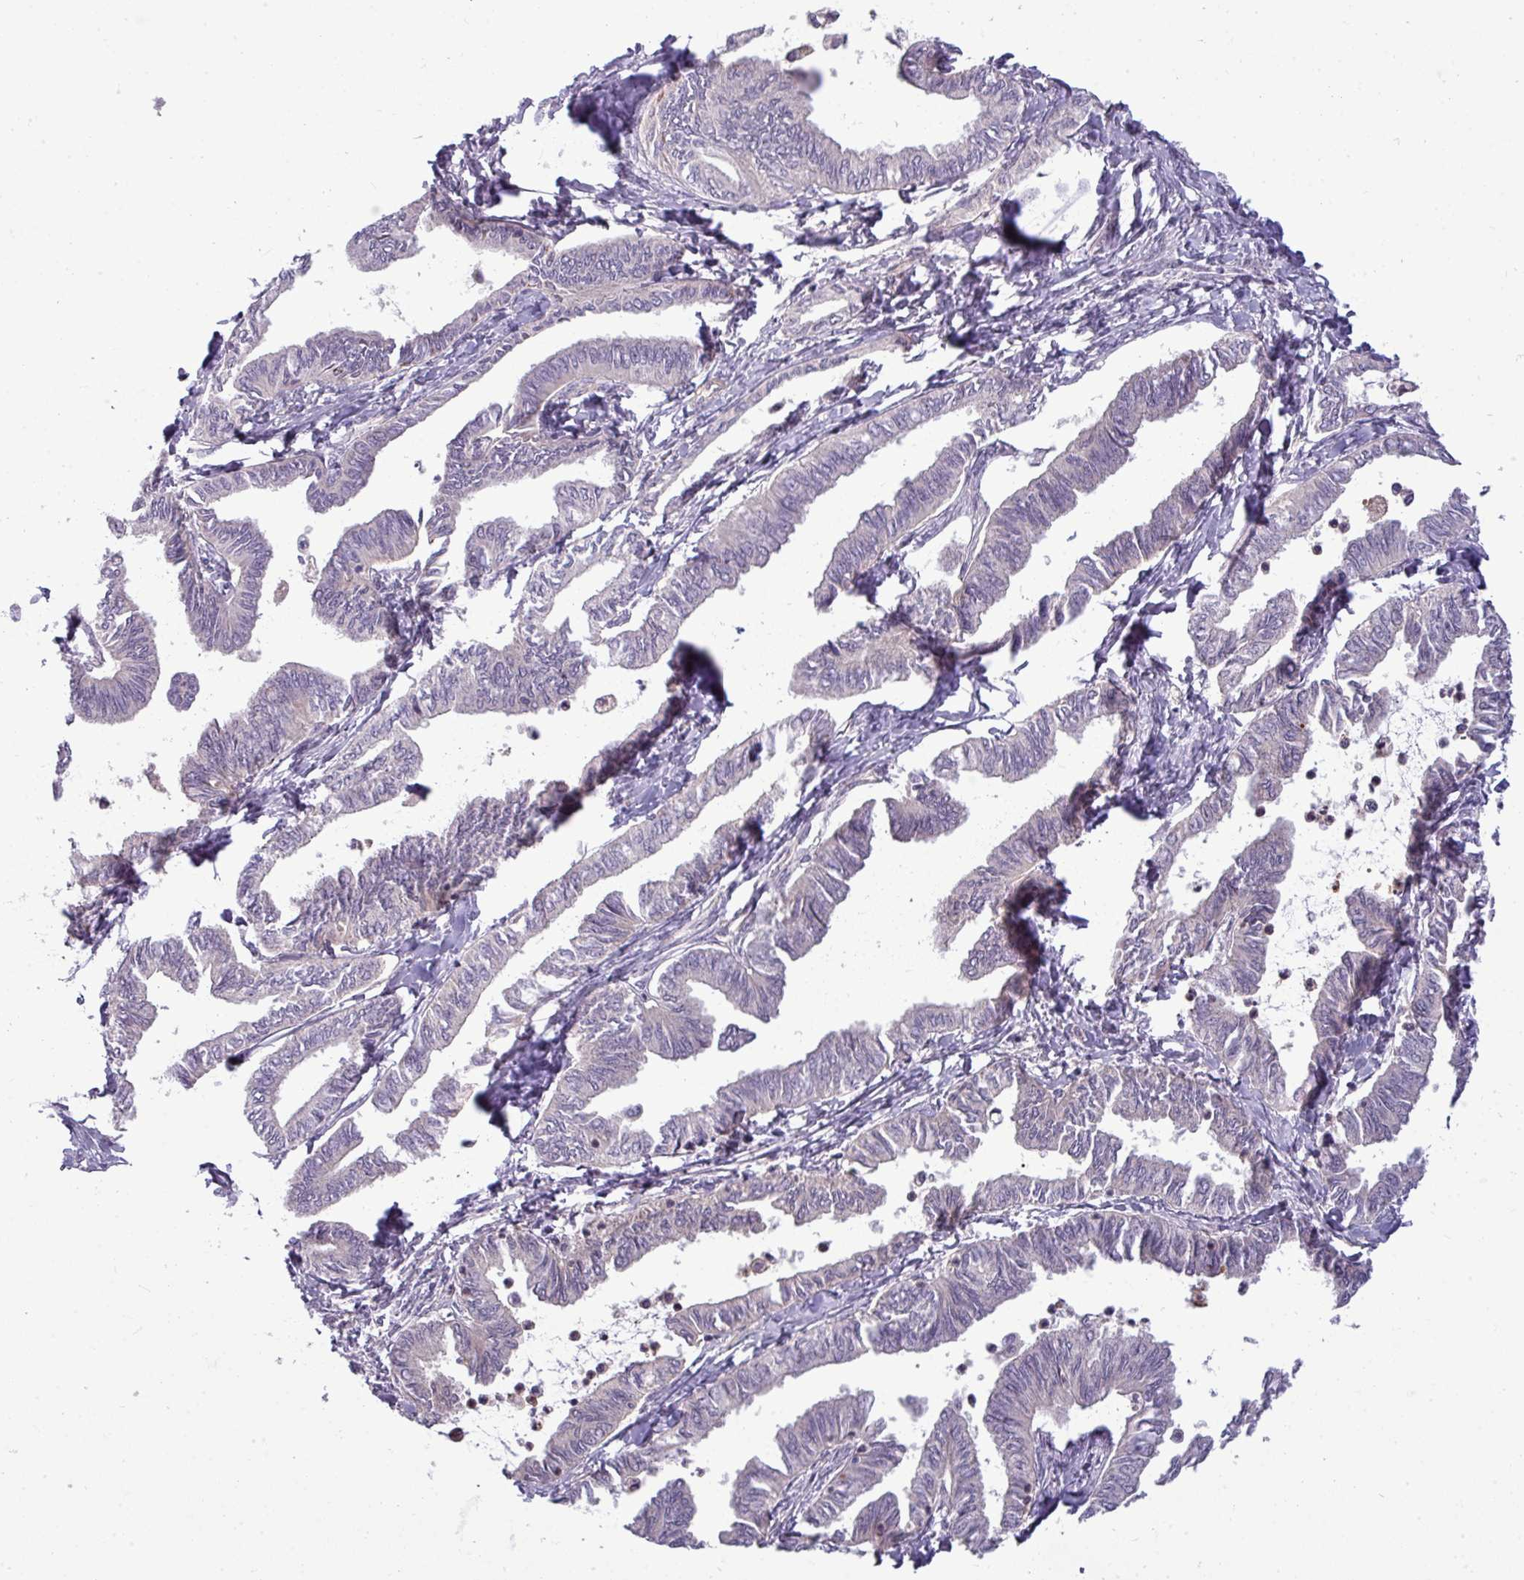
{"staining": {"intensity": "negative", "quantity": "none", "location": "none"}, "tissue": "ovarian cancer", "cell_type": "Tumor cells", "image_type": "cancer", "snomed": [{"axis": "morphology", "description": "Carcinoma, endometroid"}, {"axis": "topography", "description": "Ovary"}], "caption": "Micrograph shows no protein positivity in tumor cells of endometroid carcinoma (ovarian) tissue.", "gene": "ZNF35", "patient": {"sex": "female", "age": 70}}